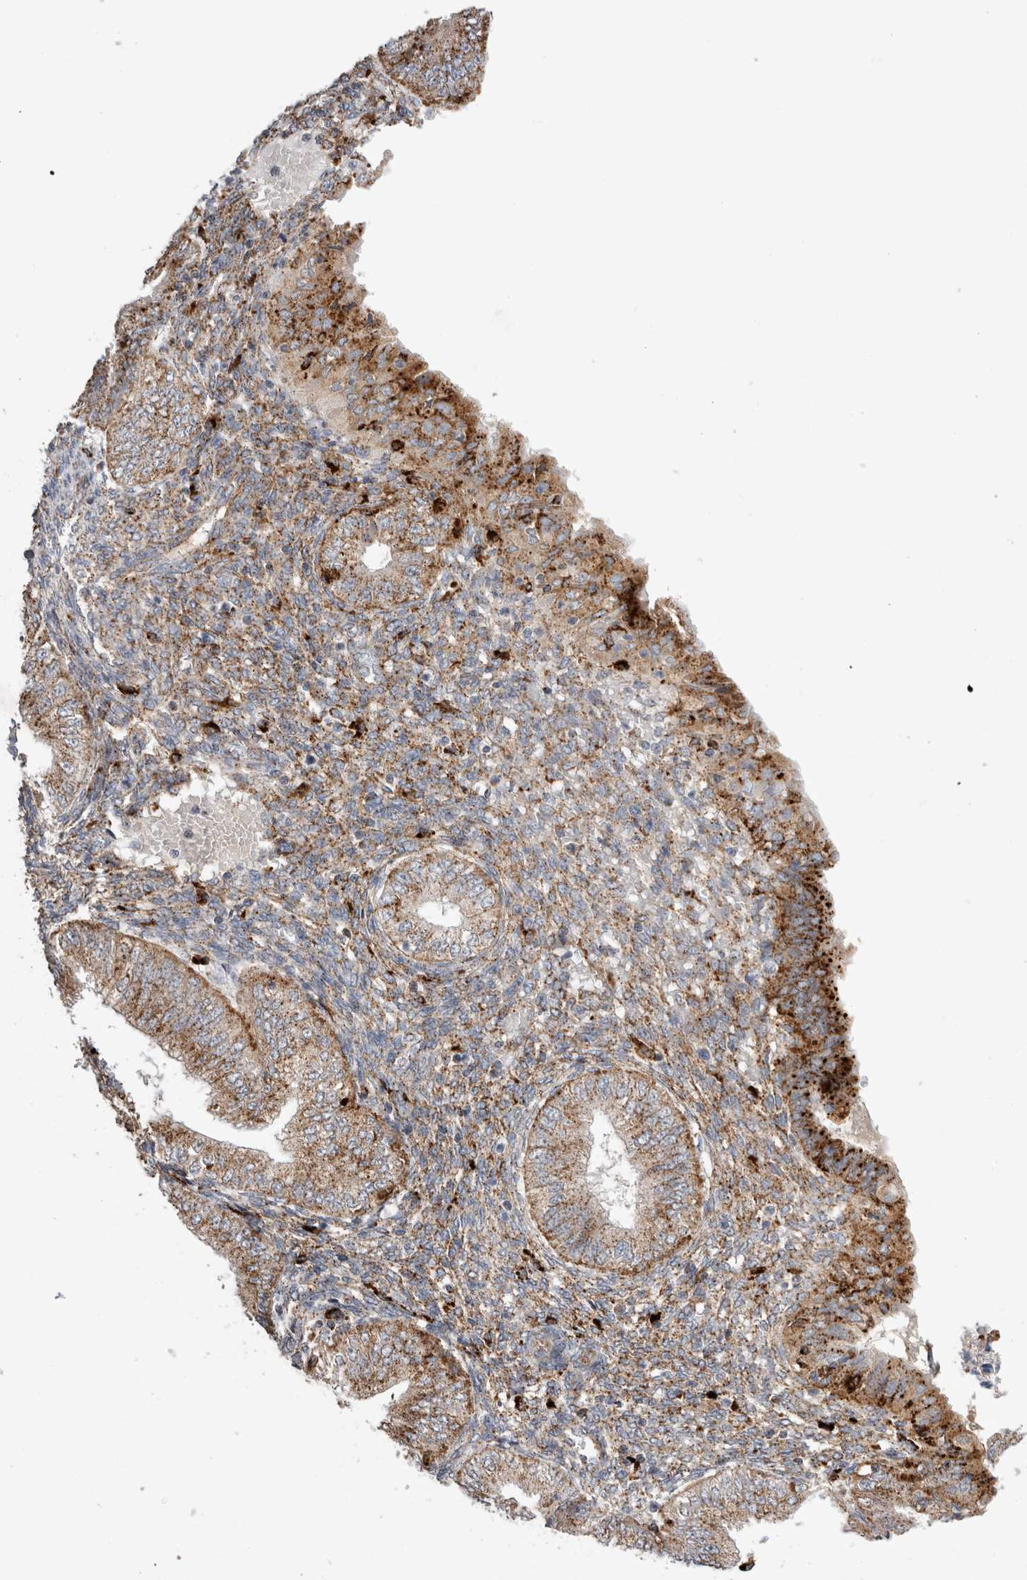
{"staining": {"intensity": "moderate", "quantity": ">75%", "location": "cytoplasmic/membranous"}, "tissue": "endometrial cancer", "cell_type": "Tumor cells", "image_type": "cancer", "snomed": [{"axis": "morphology", "description": "Normal tissue, NOS"}, {"axis": "morphology", "description": "Adenocarcinoma, NOS"}, {"axis": "topography", "description": "Endometrium"}], "caption": "Immunohistochemical staining of human adenocarcinoma (endometrial) displays moderate cytoplasmic/membranous protein expression in about >75% of tumor cells.", "gene": "CTSA", "patient": {"sex": "female", "age": 53}}